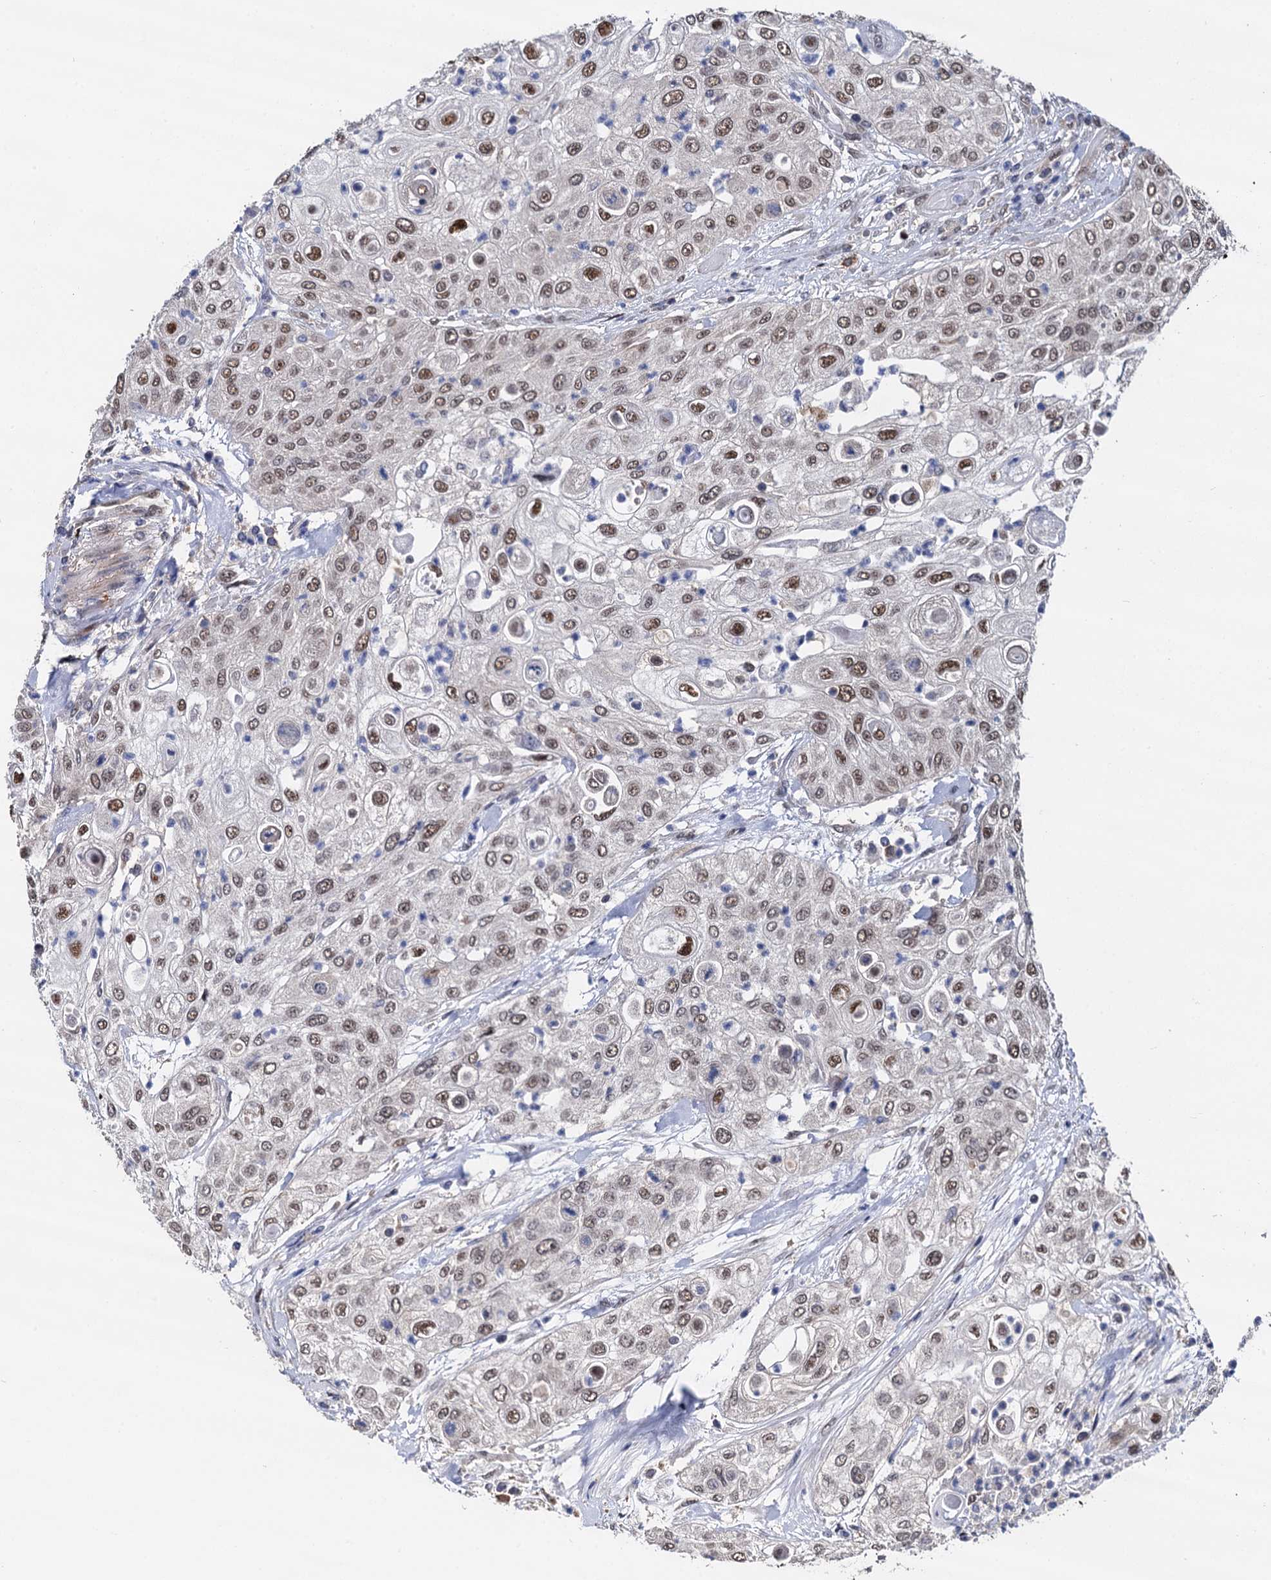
{"staining": {"intensity": "moderate", "quantity": "25%-75%", "location": "nuclear"}, "tissue": "urothelial cancer", "cell_type": "Tumor cells", "image_type": "cancer", "snomed": [{"axis": "morphology", "description": "Urothelial carcinoma, High grade"}, {"axis": "topography", "description": "Urinary bladder"}], "caption": "The photomicrograph reveals a brown stain indicating the presence of a protein in the nuclear of tumor cells in urothelial cancer.", "gene": "PSMD4", "patient": {"sex": "female", "age": 79}}